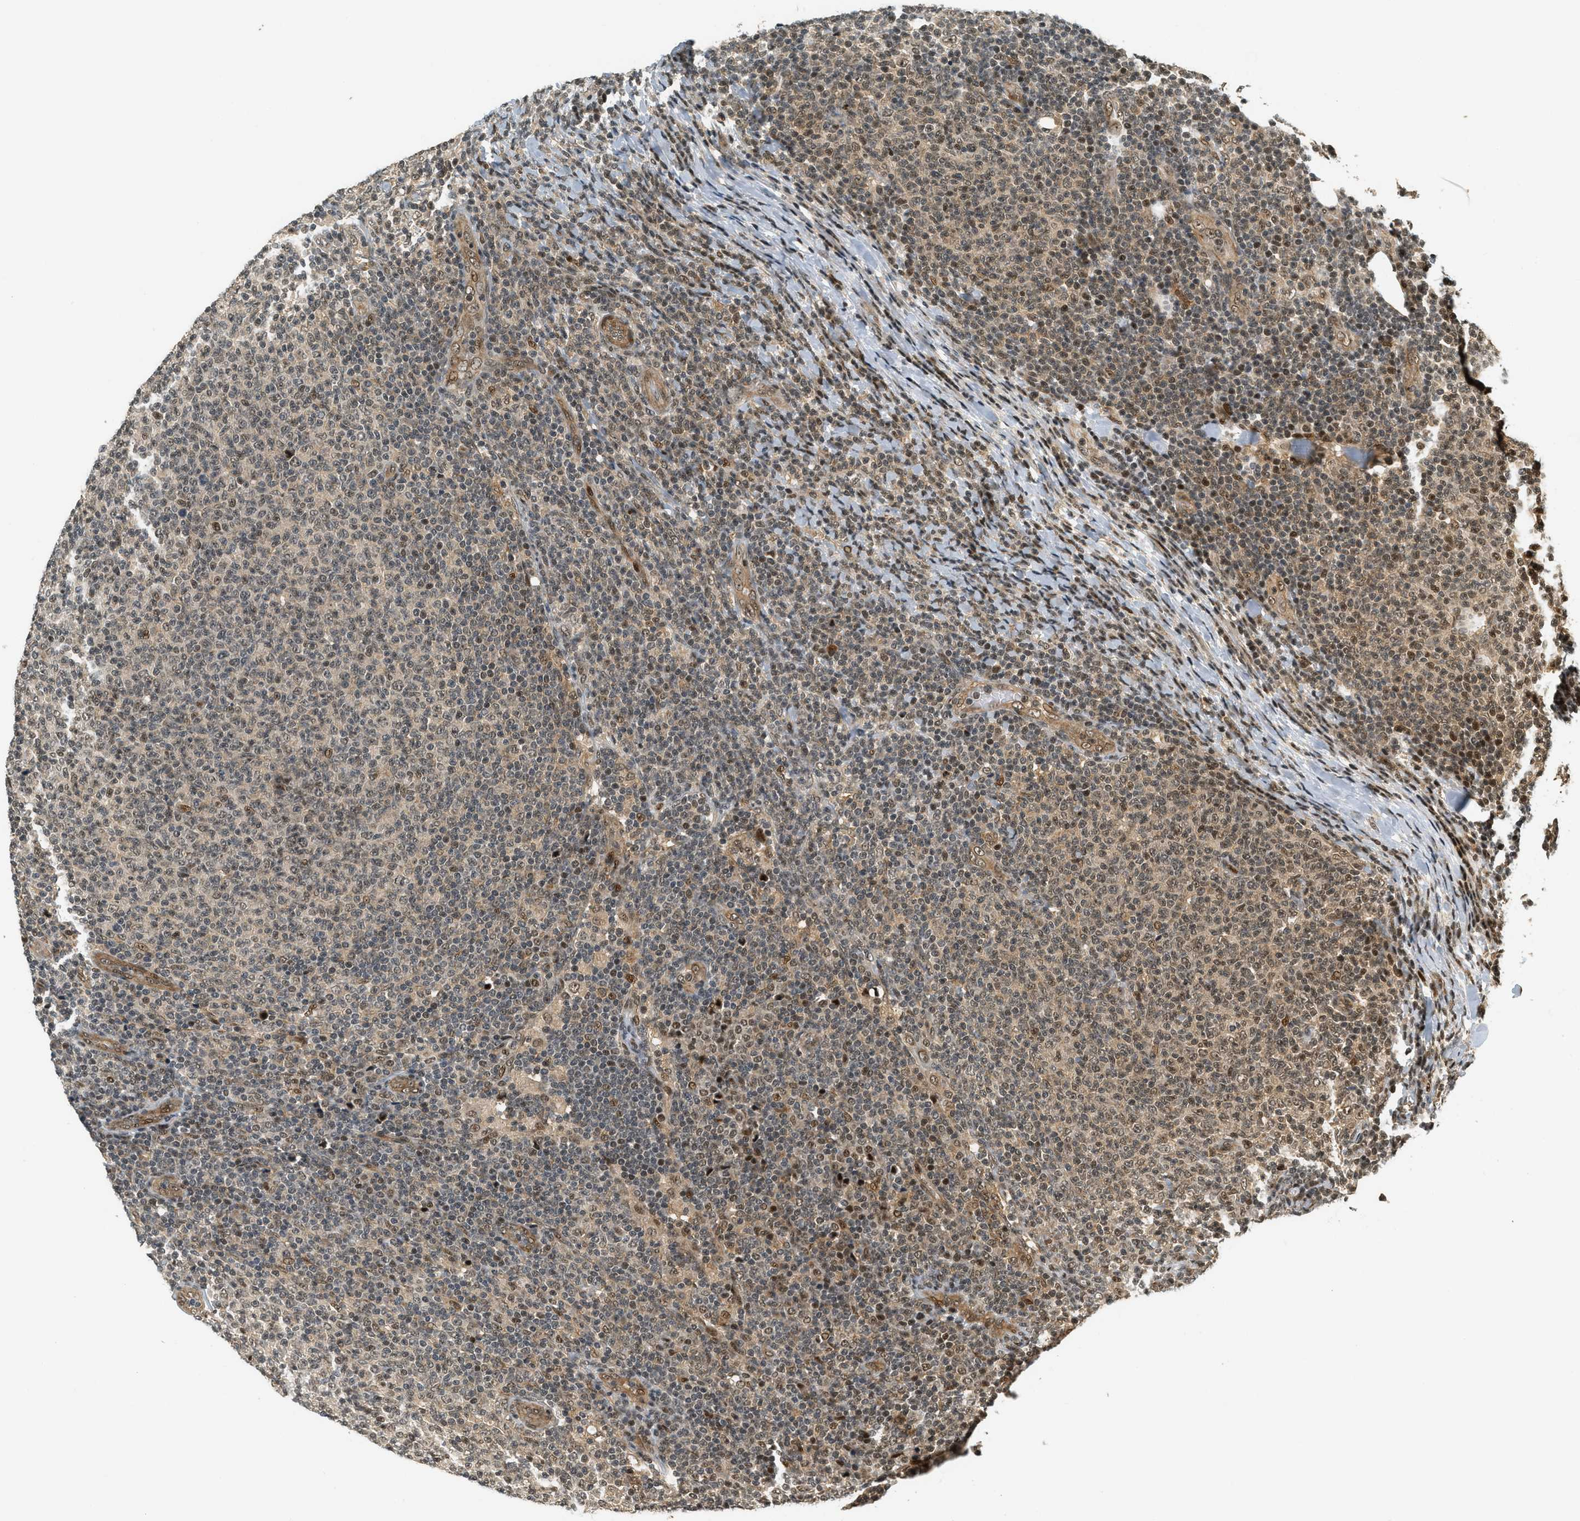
{"staining": {"intensity": "moderate", "quantity": "25%-75%", "location": "nuclear"}, "tissue": "lymphoma", "cell_type": "Tumor cells", "image_type": "cancer", "snomed": [{"axis": "morphology", "description": "Malignant lymphoma, non-Hodgkin's type, Low grade"}, {"axis": "topography", "description": "Lymph node"}], "caption": "Human lymphoma stained with a brown dye shows moderate nuclear positive staining in approximately 25%-75% of tumor cells.", "gene": "FOXM1", "patient": {"sex": "male", "age": 66}}